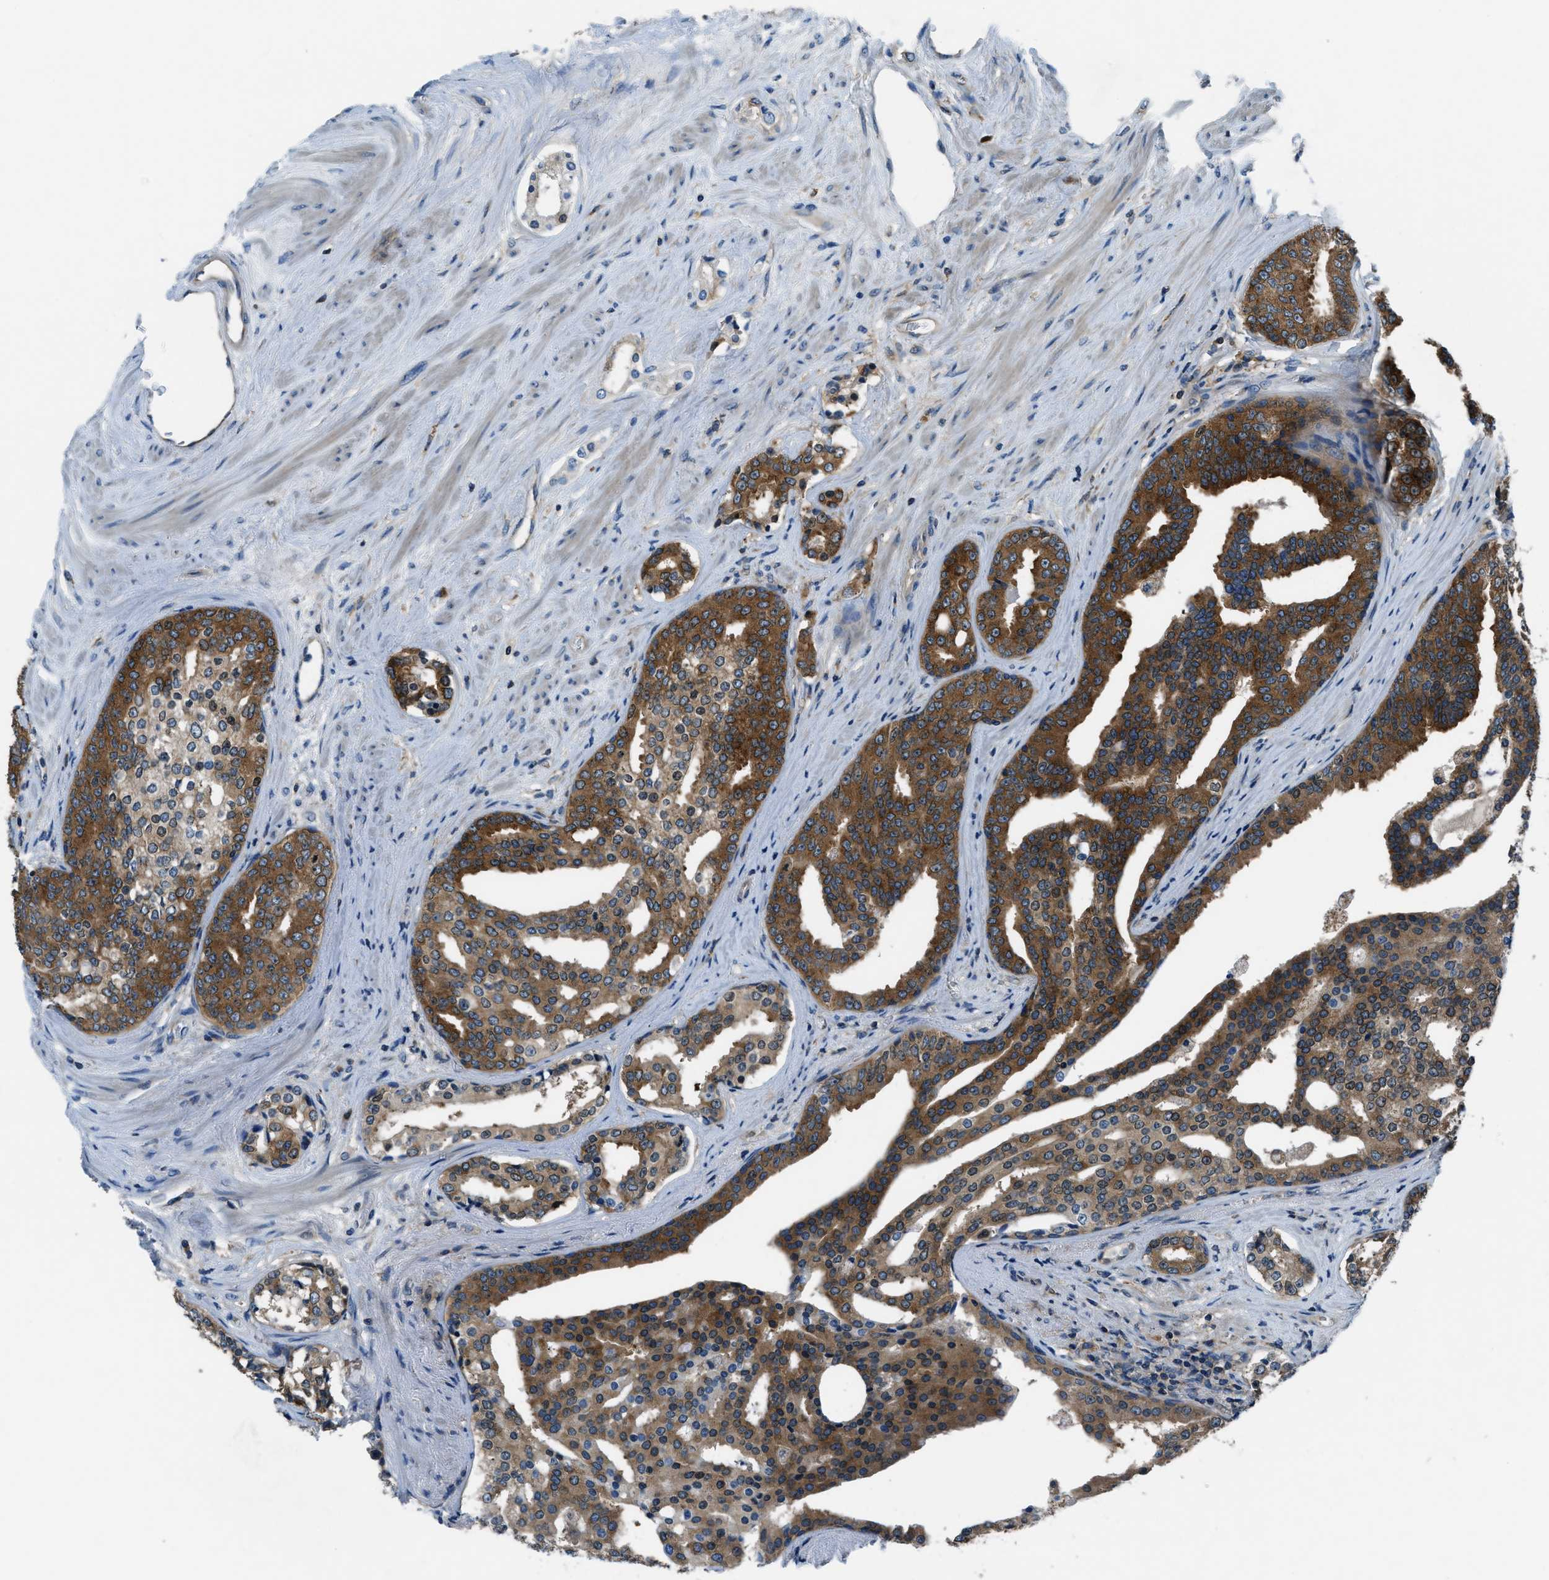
{"staining": {"intensity": "strong", "quantity": ">75%", "location": "cytoplasmic/membranous"}, "tissue": "prostate cancer", "cell_type": "Tumor cells", "image_type": "cancer", "snomed": [{"axis": "morphology", "description": "Adenocarcinoma, High grade"}, {"axis": "topography", "description": "Prostate"}], "caption": "A brown stain highlights strong cytoplasmic/membranous positivity of a protein in prostate cancer (adenocarcinoma (high-grade)) tumor cells. Using DAB (brown) and hematoxylin (blue) stains, captured at high magnification using brightfield microscopy.", "gene": "ARFGAP2", "patient": {"sex": "male", "age": 71}}